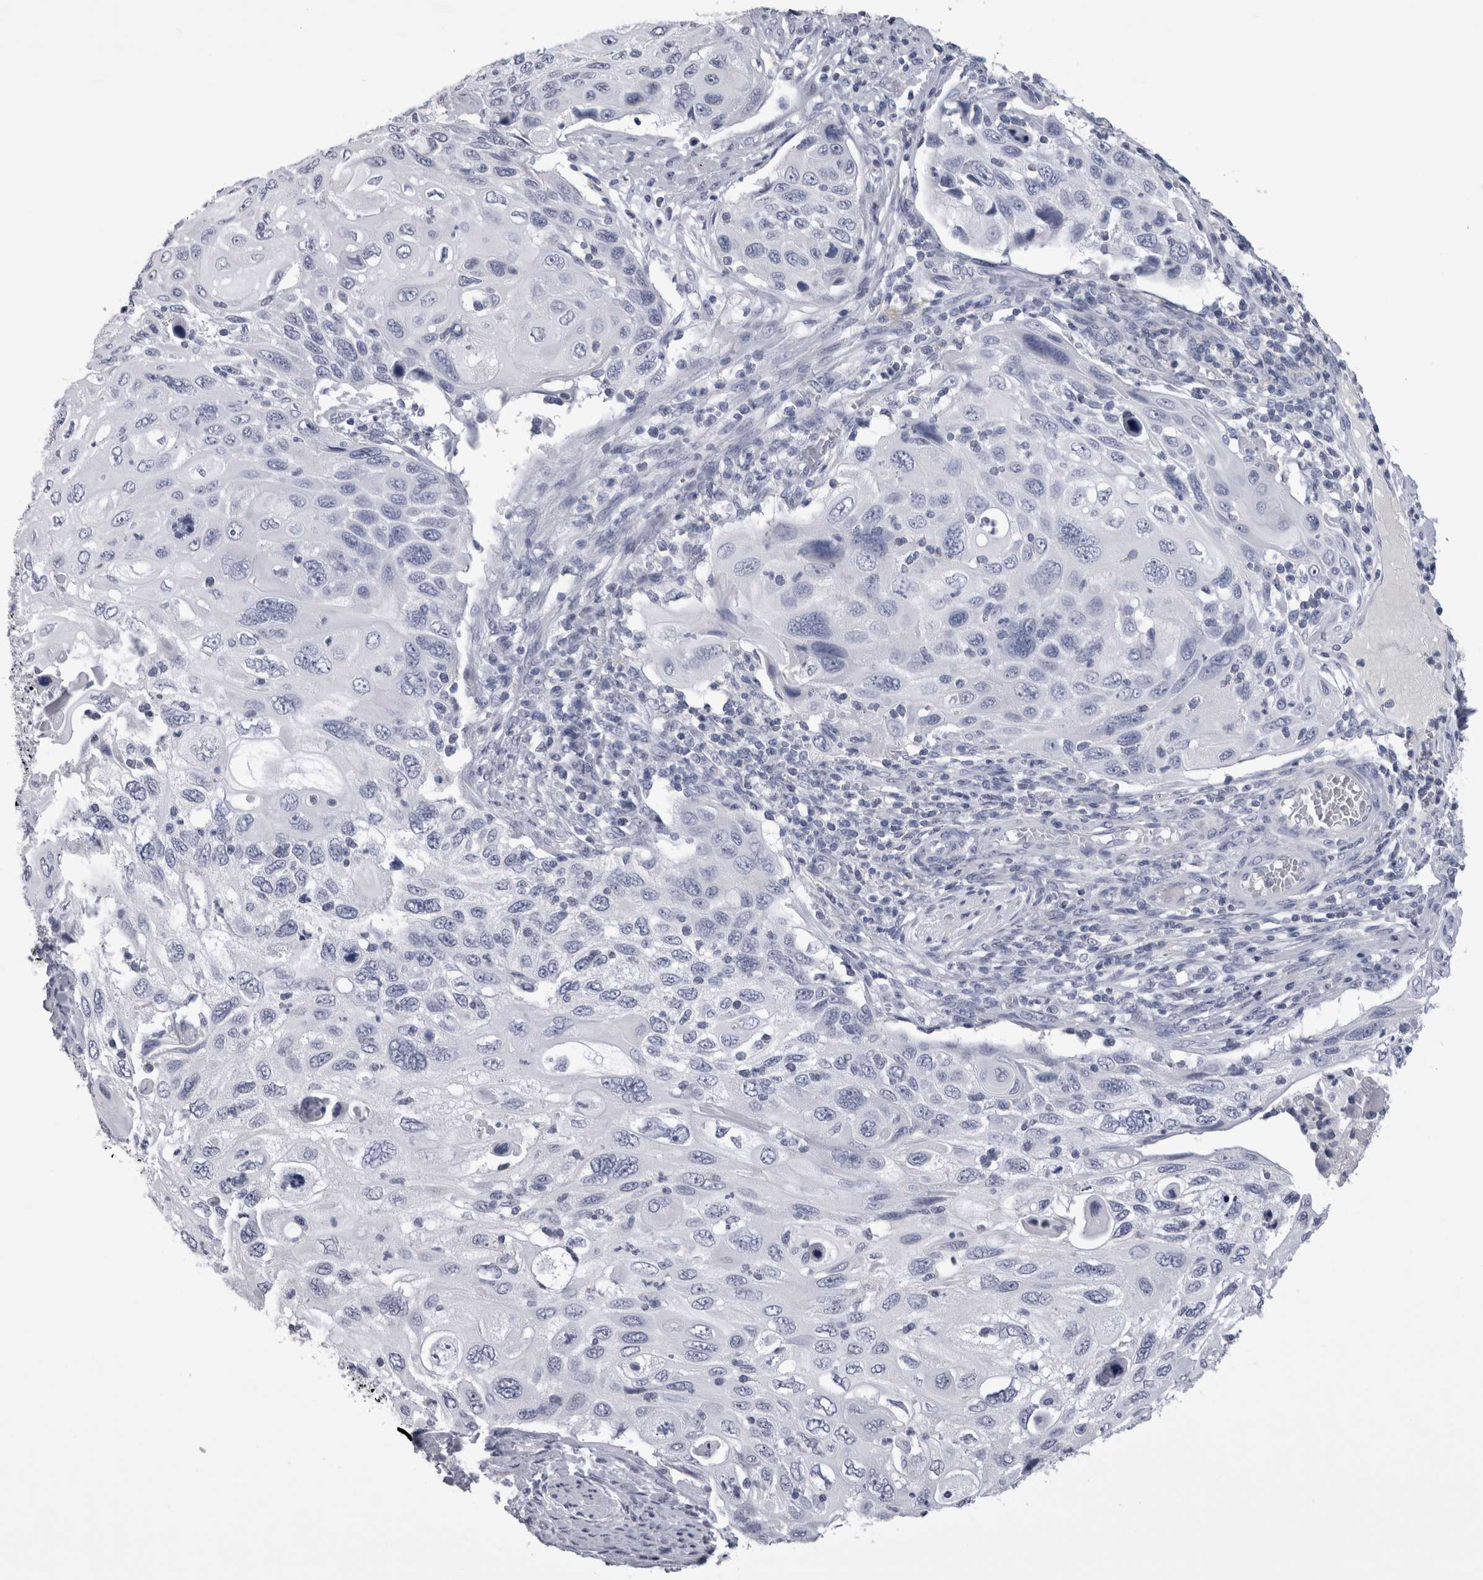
{"staining": {"intensity": "negative", "quantity": "none", "location": "none"}, "tissue": "cervical cancer", "cell_type": "Tumor cells", "image_type": "cancer", "snomed": [{"axis": "morphology", "description": "Squamous cell carcinoma, NOS"}, {"axis": "topography", "description": "Cervix"}], "caption": "The immunohistochemistry photomicrograph has no significant positivity in tumor cells of squamous cell carcinoma (cervical) tissue. The staining is performed using DAB (3,3'-diaminobenzidine) brown chromogen with nuclei counter-stained in using hematoxylin.", "gene": "AFMID", "patient": {"sex": "female", "age": 70}}